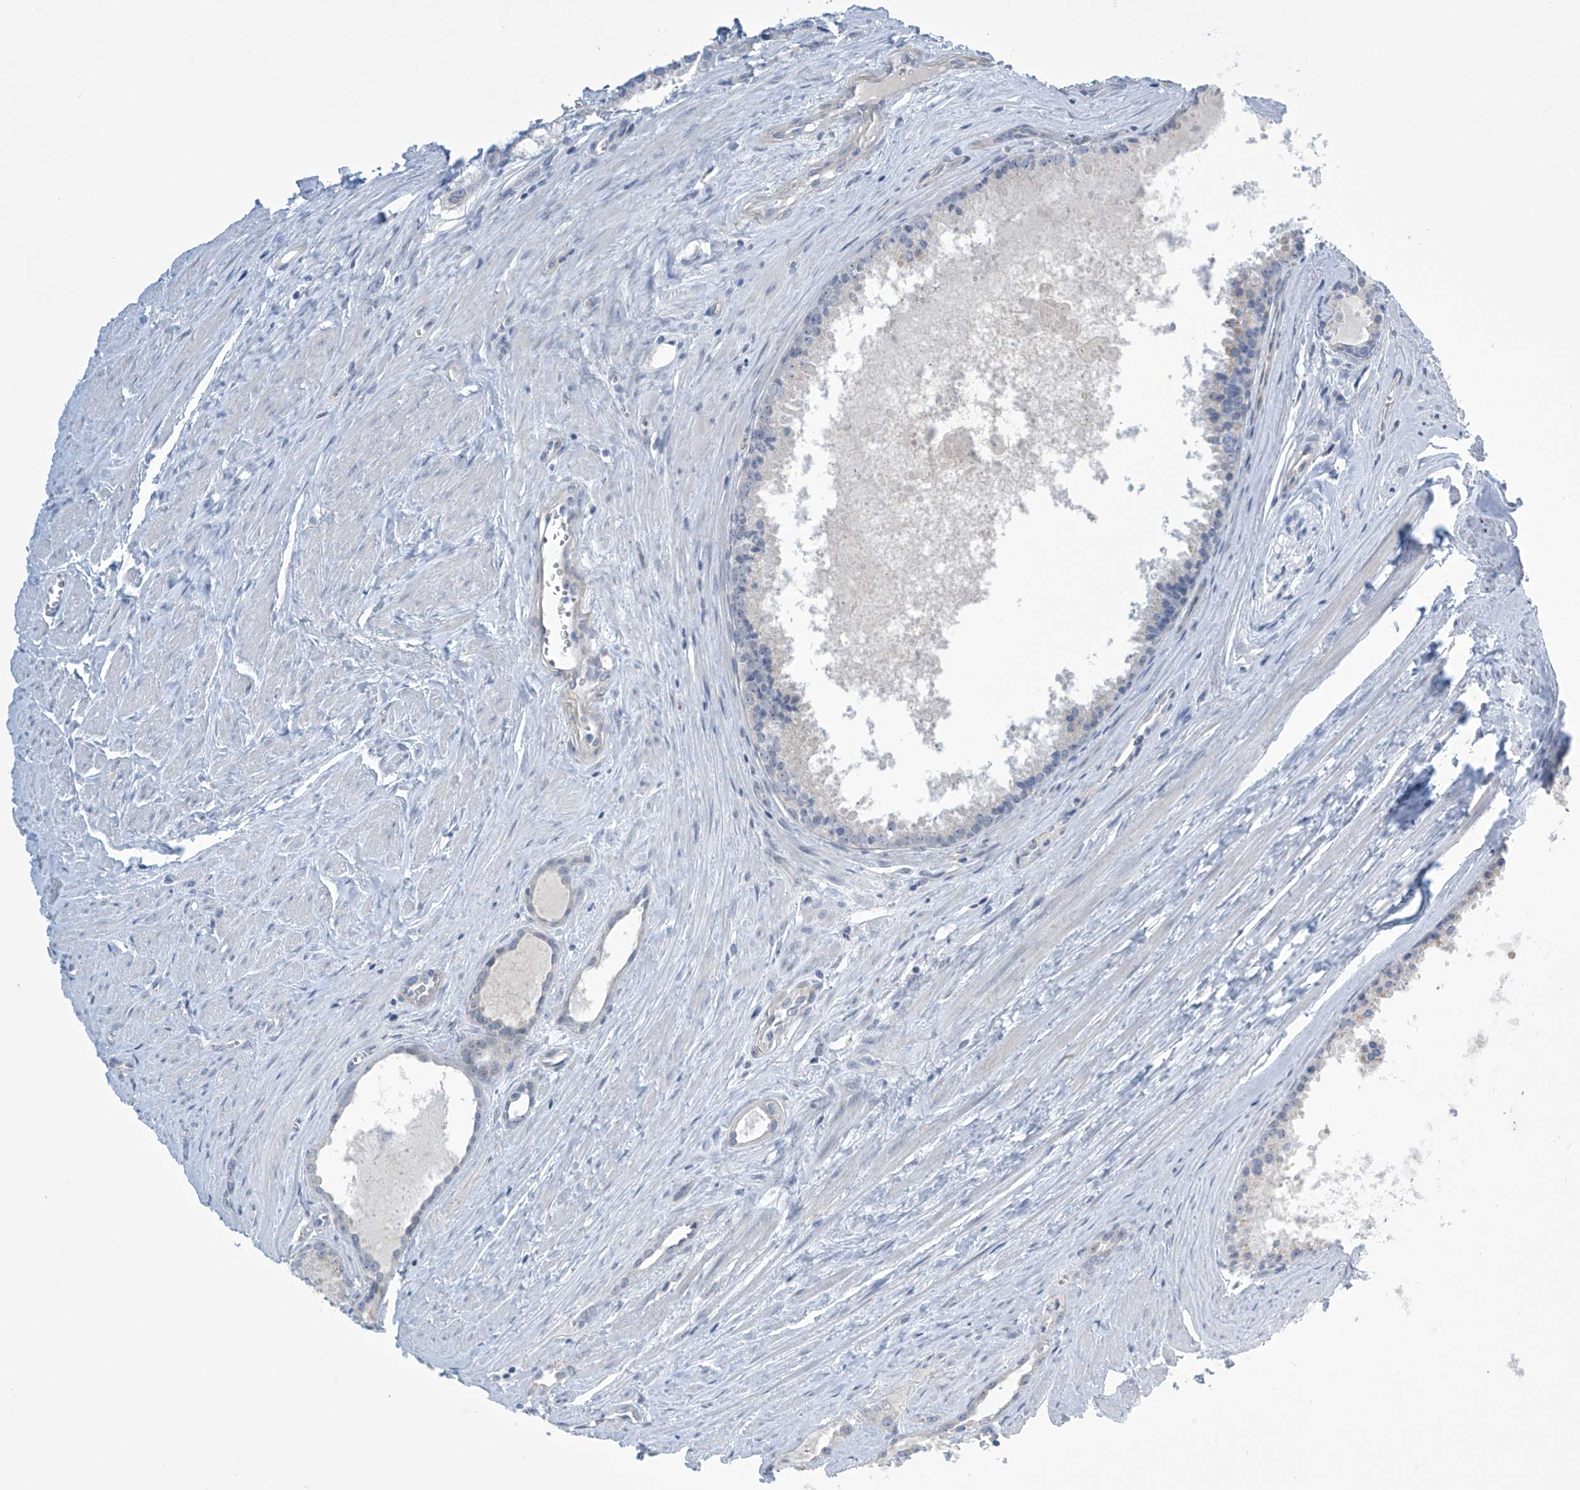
{"staining": {"intensity": "negative", "quantity": "none", "location": "none"}, "tissue": "prostate cancer", "cell_type": "Tumor cells", "image_type": "cancer", "snomed": [{"axis": "morphology", "description": "Adenocarcinoma, High grade"}, {"axis": "topography", "description": "Prostate"}], "caption": "Human prostate cancer (adenocarcinoma (high-grade)) stained for a protein using IHC shows no staining in tumor cells.", "gene": "SLC35A5", "patient": {"sex": "male", "age": 68}}